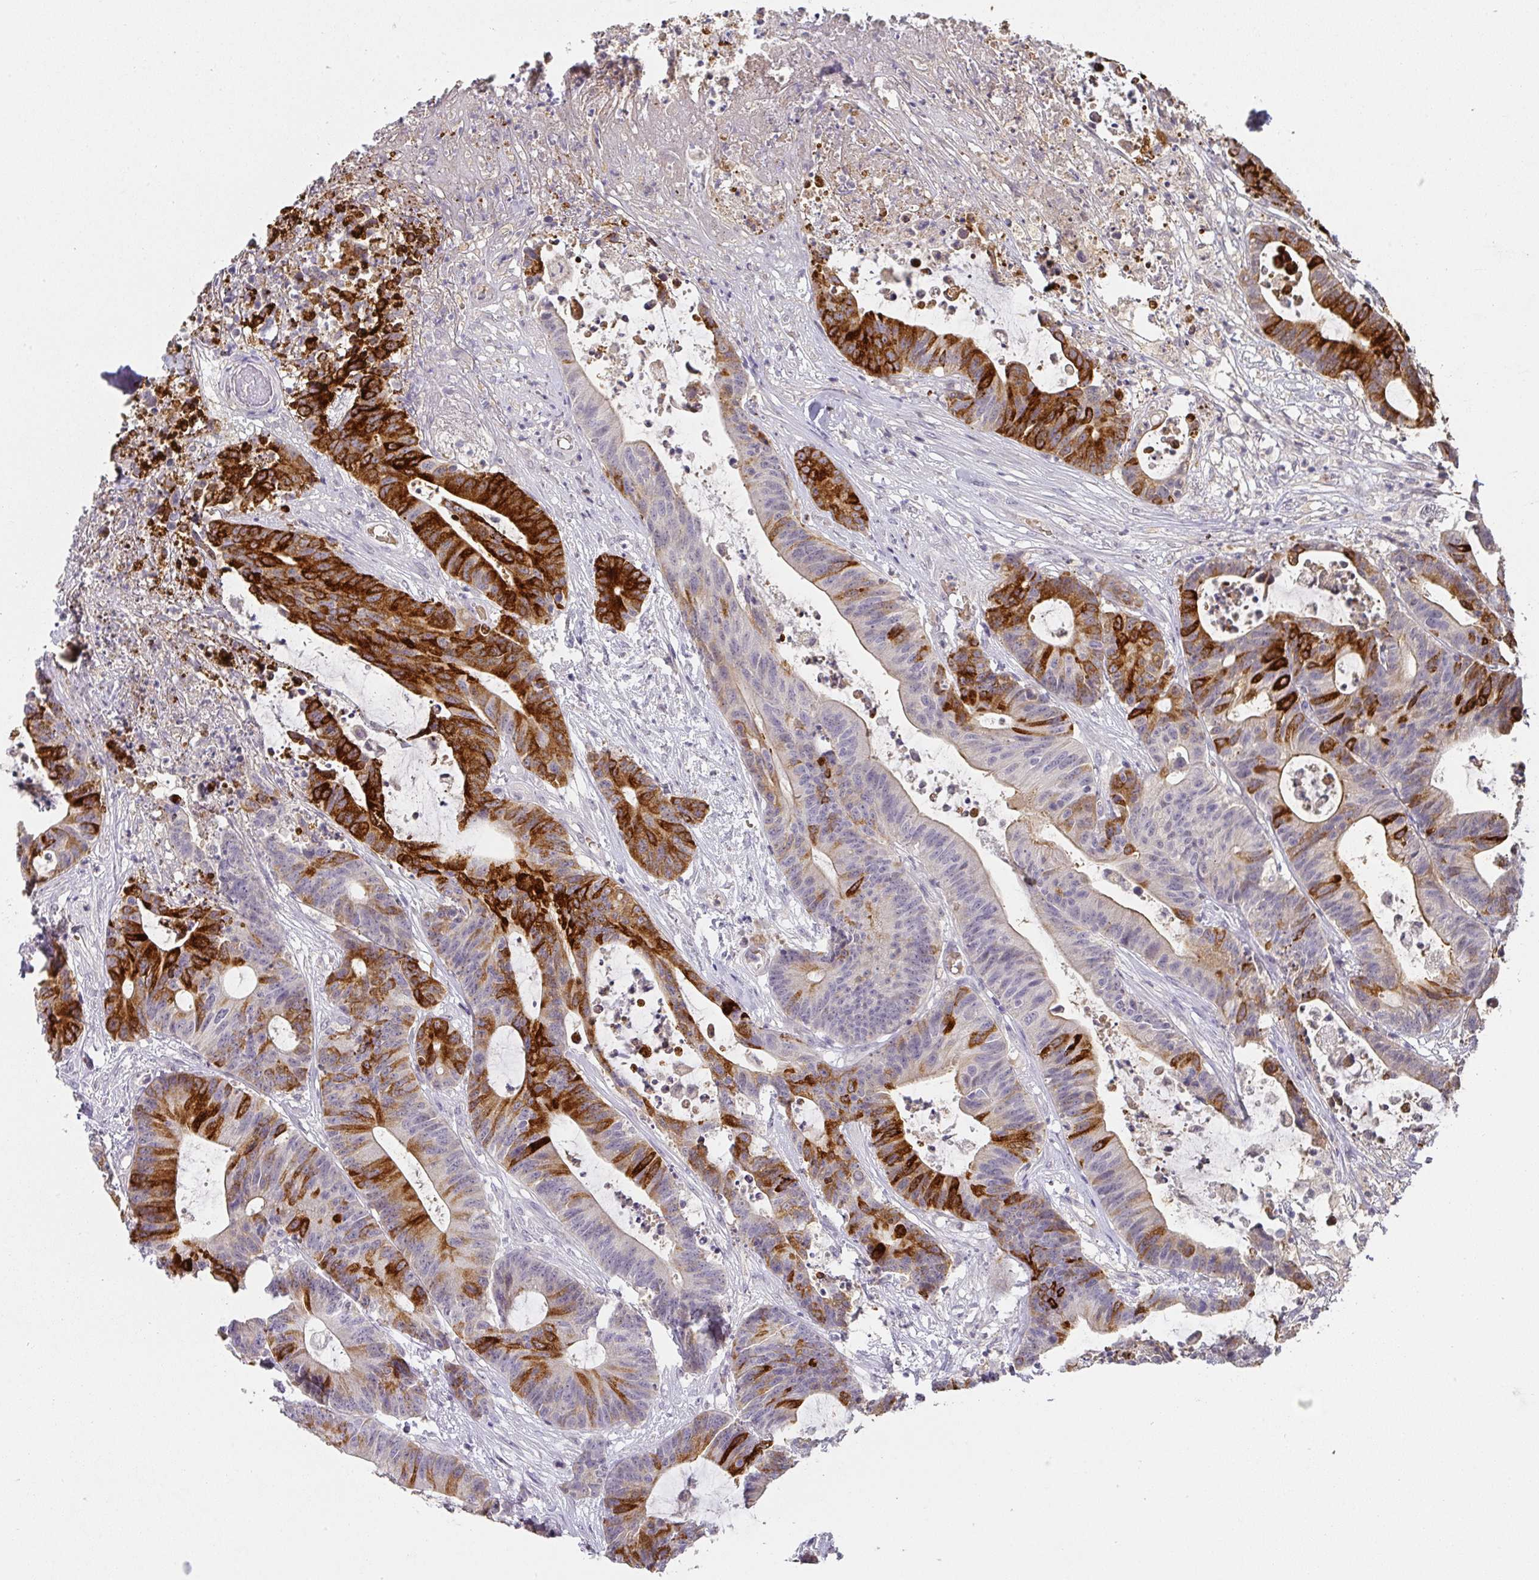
{"staining": {"intensity": "strong", "quantity": "25%-75%", "location": "cytoplasmic/membranous"}, "tissue": "colorectal cancer", "cell_type": "Tumor cells", "image_type": "cancer", "snomed": [{"axis": "morphology", "description": "Adenocarcinoma, NOS"}, {"axis": "topography", "description": "Colon"}], "caption": "IHC (DAB) staining of human colorectal cancer shows strong cytoplasmic/membranous protein staining in approximately 25%-75% of tumor cells.", "gene": "FOXN4", "patient": {"sex": "female", "age": 84}}